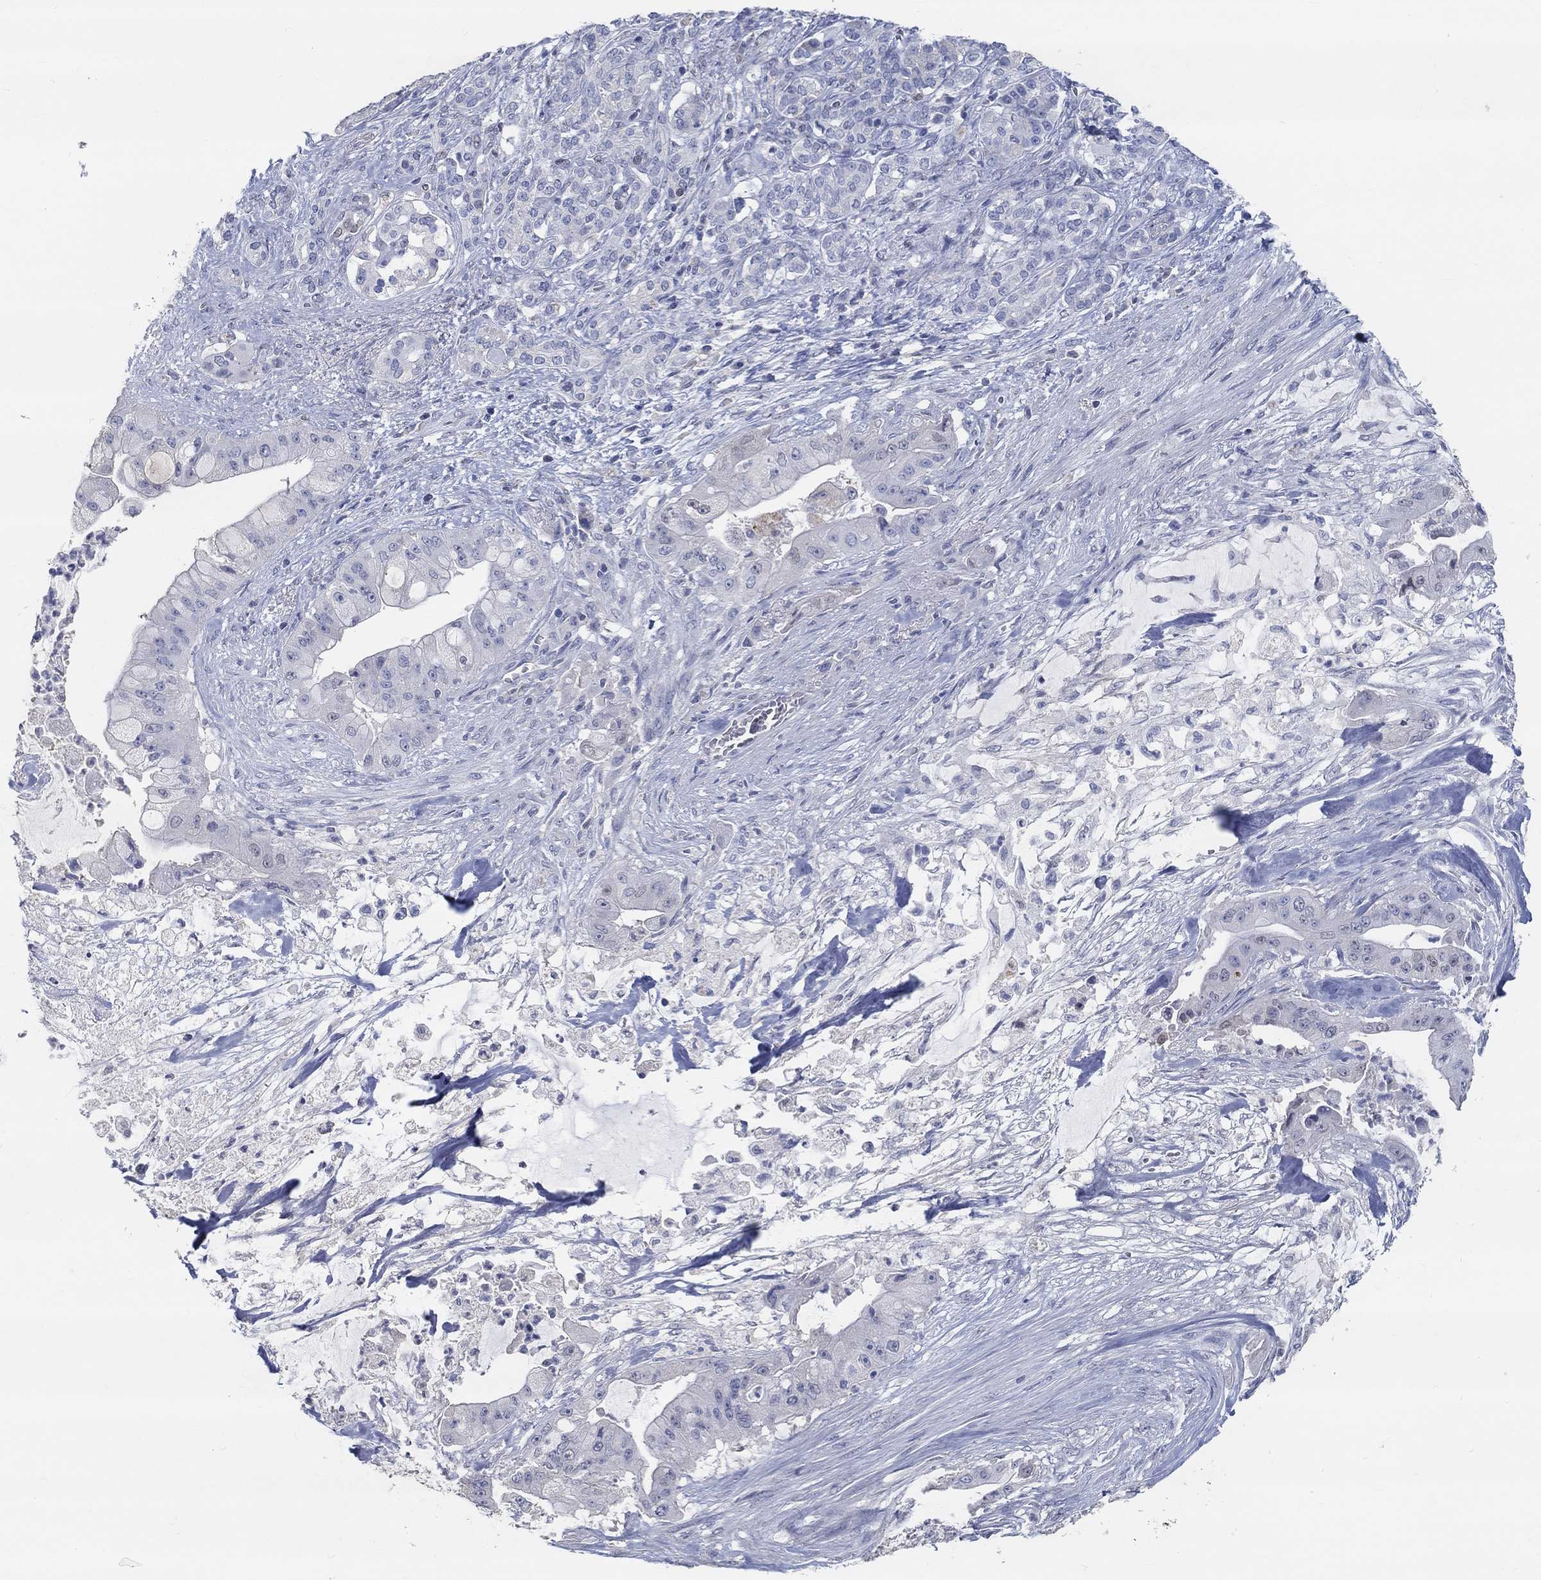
{"staining": {"intensity": "weak", "quantity": "<25%", "location": "nuclear"}, "tissue": "pancreatic cancer", "cell_type": "Tumor cells", "image_type": "cancer", "snomed": [{"axis": "morphology", "description": "Normal tissue, NOS"}, {"axis": "morphology", "description": "Inflammation, NOS"}, {"axis": "morphology", "description": "Adenocarcinoma, NOS"}, {"axis": "topography", "description": "Pancreas"}], "caption": "Image shows no significant protein staining in tumor cells of pancreatic cancer.", "gene": "FGF2", "patient": {"sex": "male", "age": 57}}